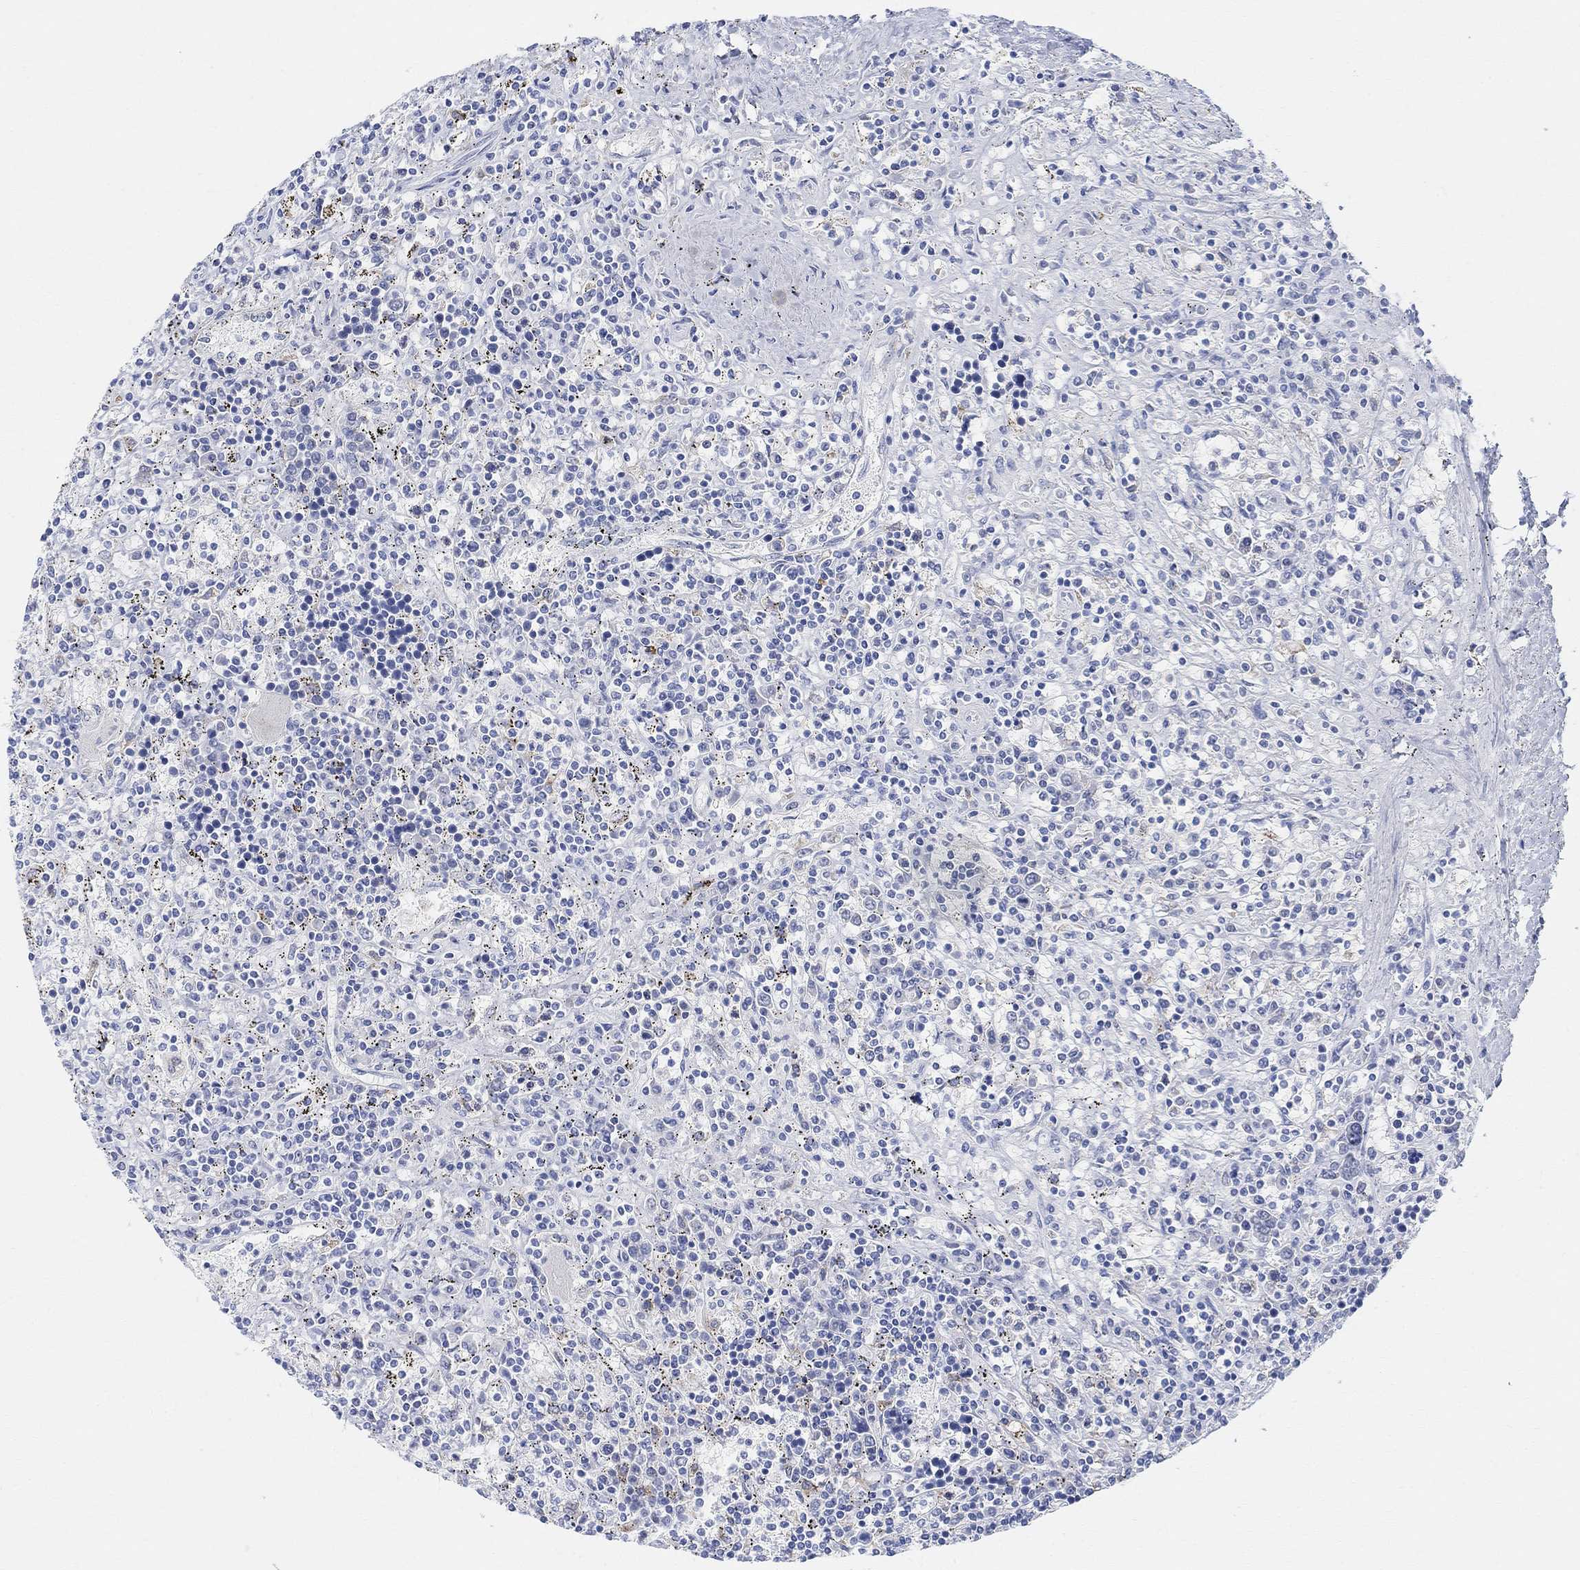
{"staining": {"intensity": "negative", "quantity": "none", "location": "none"}, "tissue": "lymphoma", "cell_type": "Tumor cells", "image_type": "cancer", "snomed": [{"axis": "morphology", "description": "Malignant lymphoma, non-Hodgkin's type, Low grade"}, {"axis": "topography", "description": "Spleen"}], "caption": "Human low-grade malignant lymphoma, non-Hodgkin's type stained for a protein using immunohistochemistry (IHC) demonstrates no staining in tumor cells.", "gene": "RETNLB", "patient": {"sex": "male", "age": 62}}